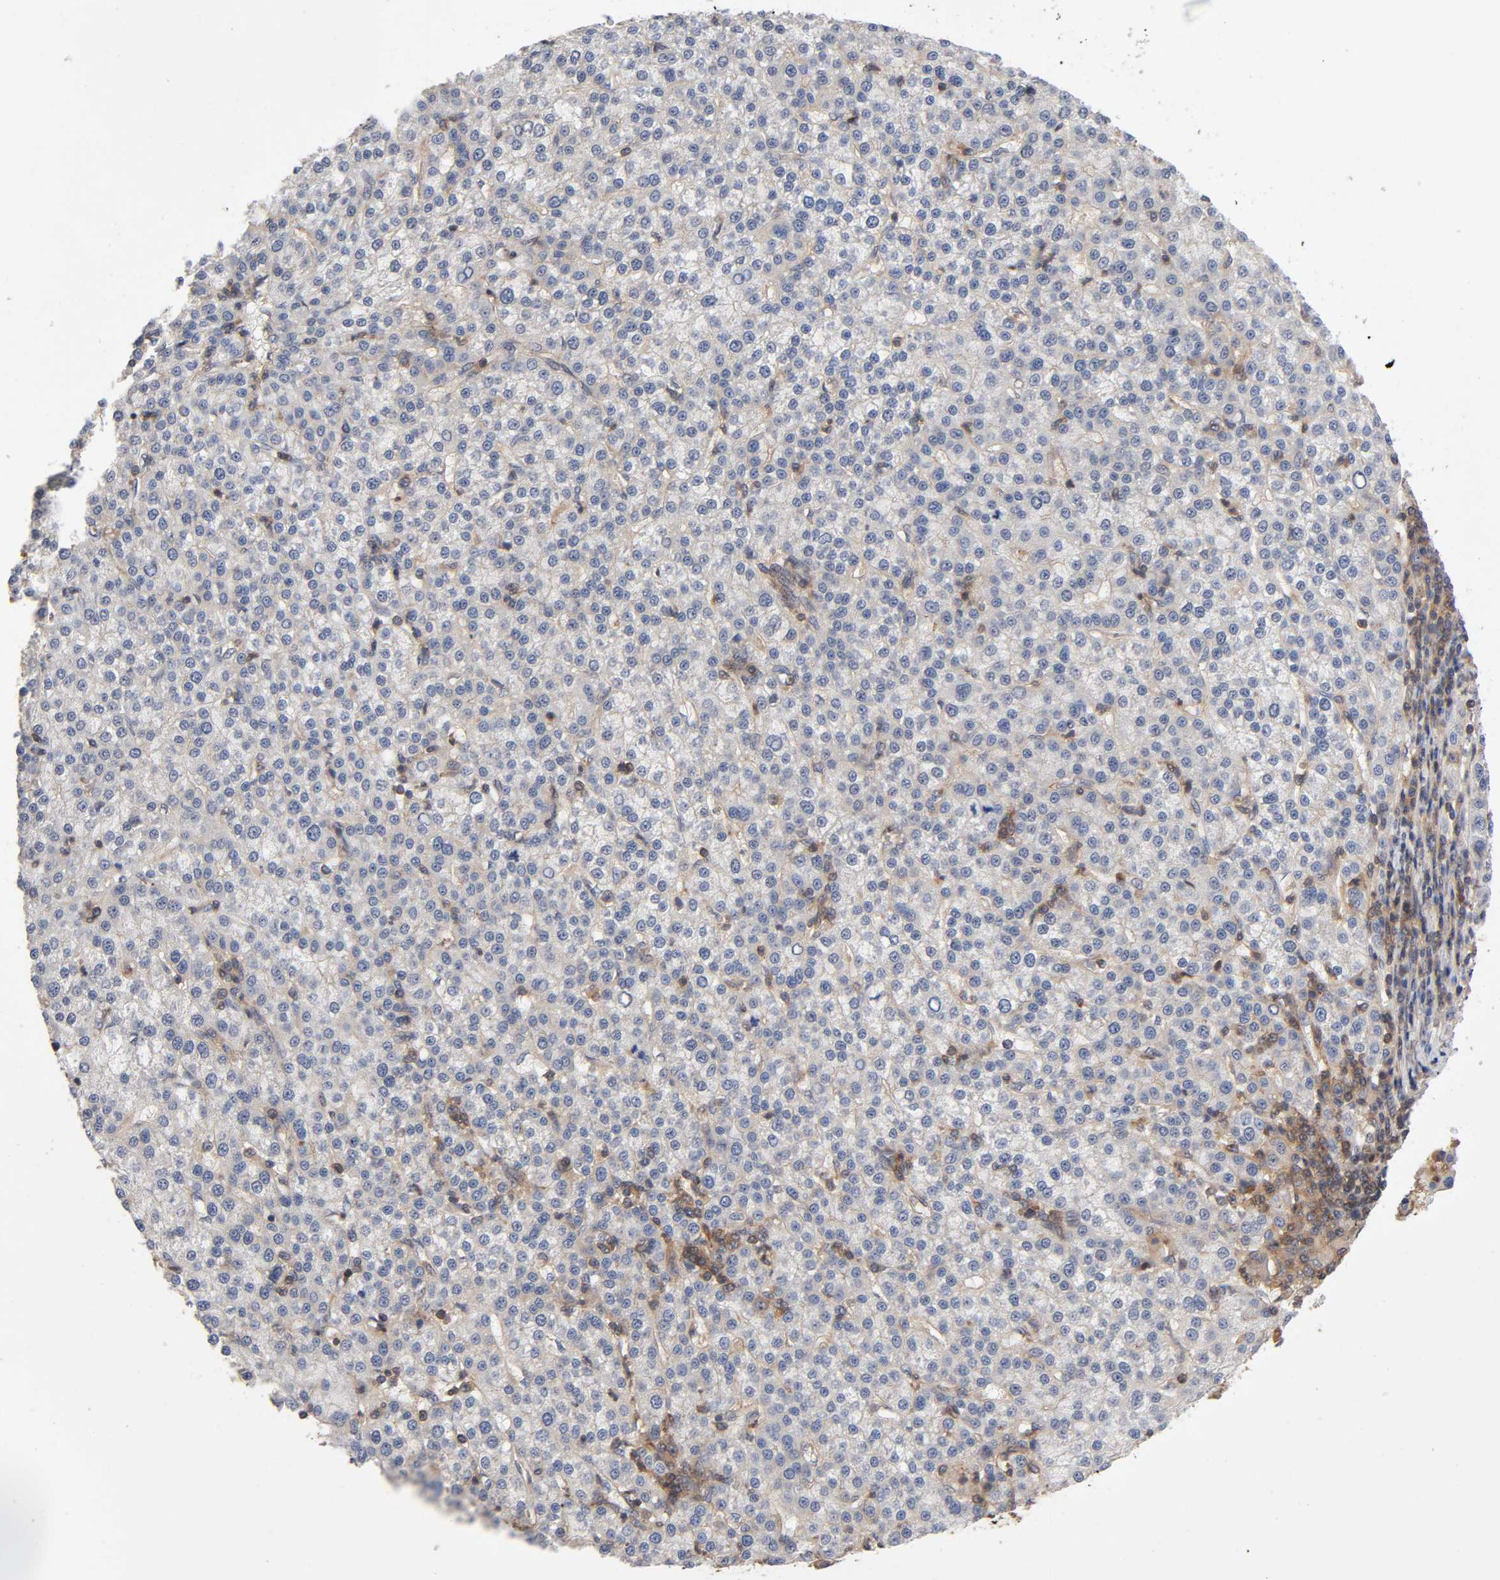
{"staining": {"intensity": "weak", "quantity": "25%-75%", "location": "cytoplasmic/membranous"}, "tissue": "liver cancer", "cell_type": "Tumor cells", "image_type": "cancer", "snomed": [{"axis": "morphology", "description": "Cholangiocarcinoma"}, {"axis": "topography", "description": "Liver"}], "caption": "A histopathology image of human cholangiocarcinoma (liver) stained for a protein reveals weak cytoplasmic/membranous brown staining in tumor cells.", "gene": "LAMTOR2", "patient": {"sex": "female", "age": 79}}